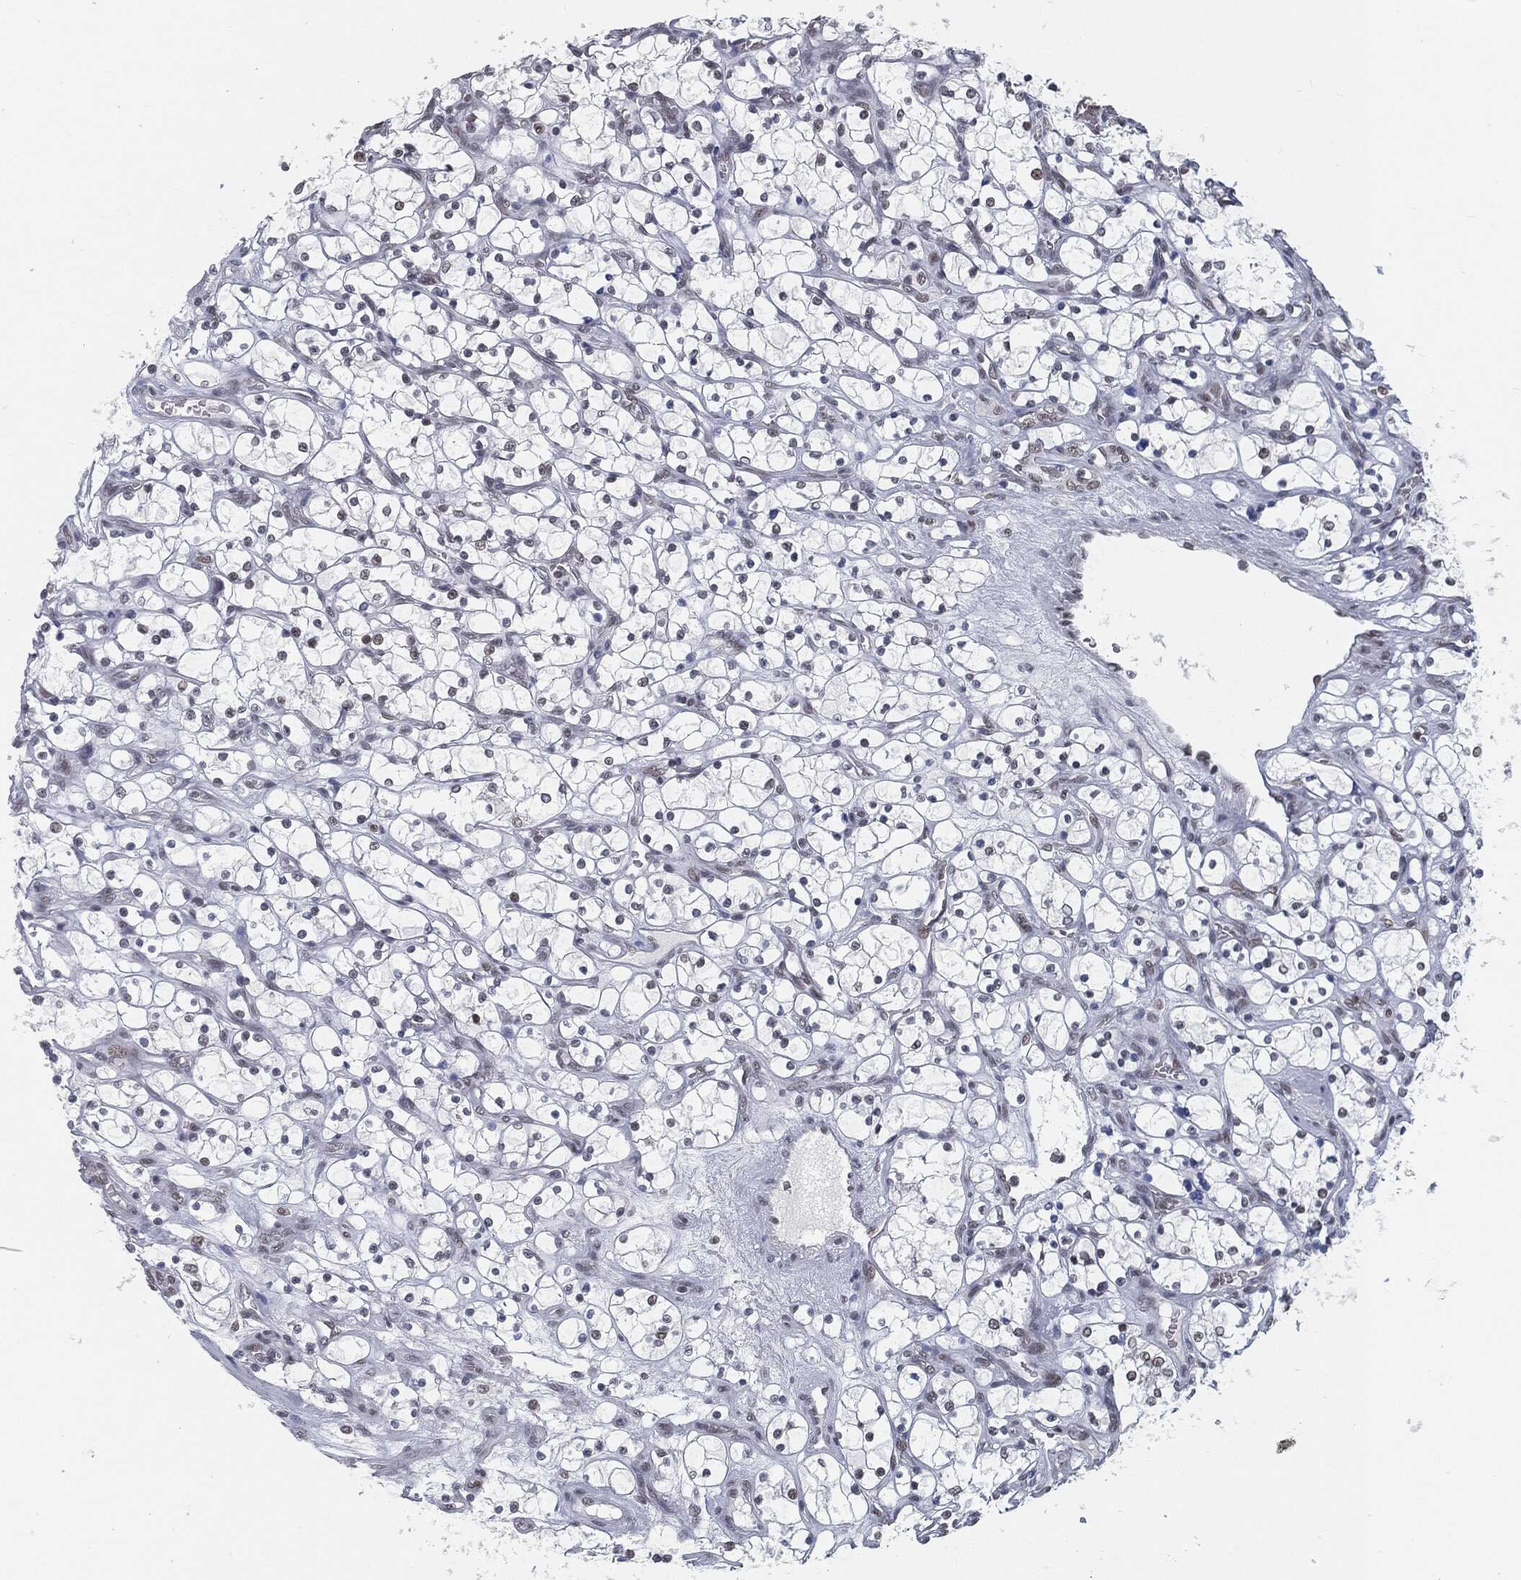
{"staining": {"intensity": "negative", "quantity": "none", "location": "none"}, "tissue": "renal cancer", "cell_type": "Tumor cells", "image_type": "cancer", "snomed": [{"axis": "morphology", "description": "Adenocarcinoma, NOS"}, {"axis": "topography", "description": "Kidney"}], "caption": "High power microscopy photomicrograph of an IHC photomicrograph of renal cancer (adenocarcinoma), revealing no significant positivity in tumor cells.", "gene": "ANXA1", "patient": {"sex": "female", "age": 69}}